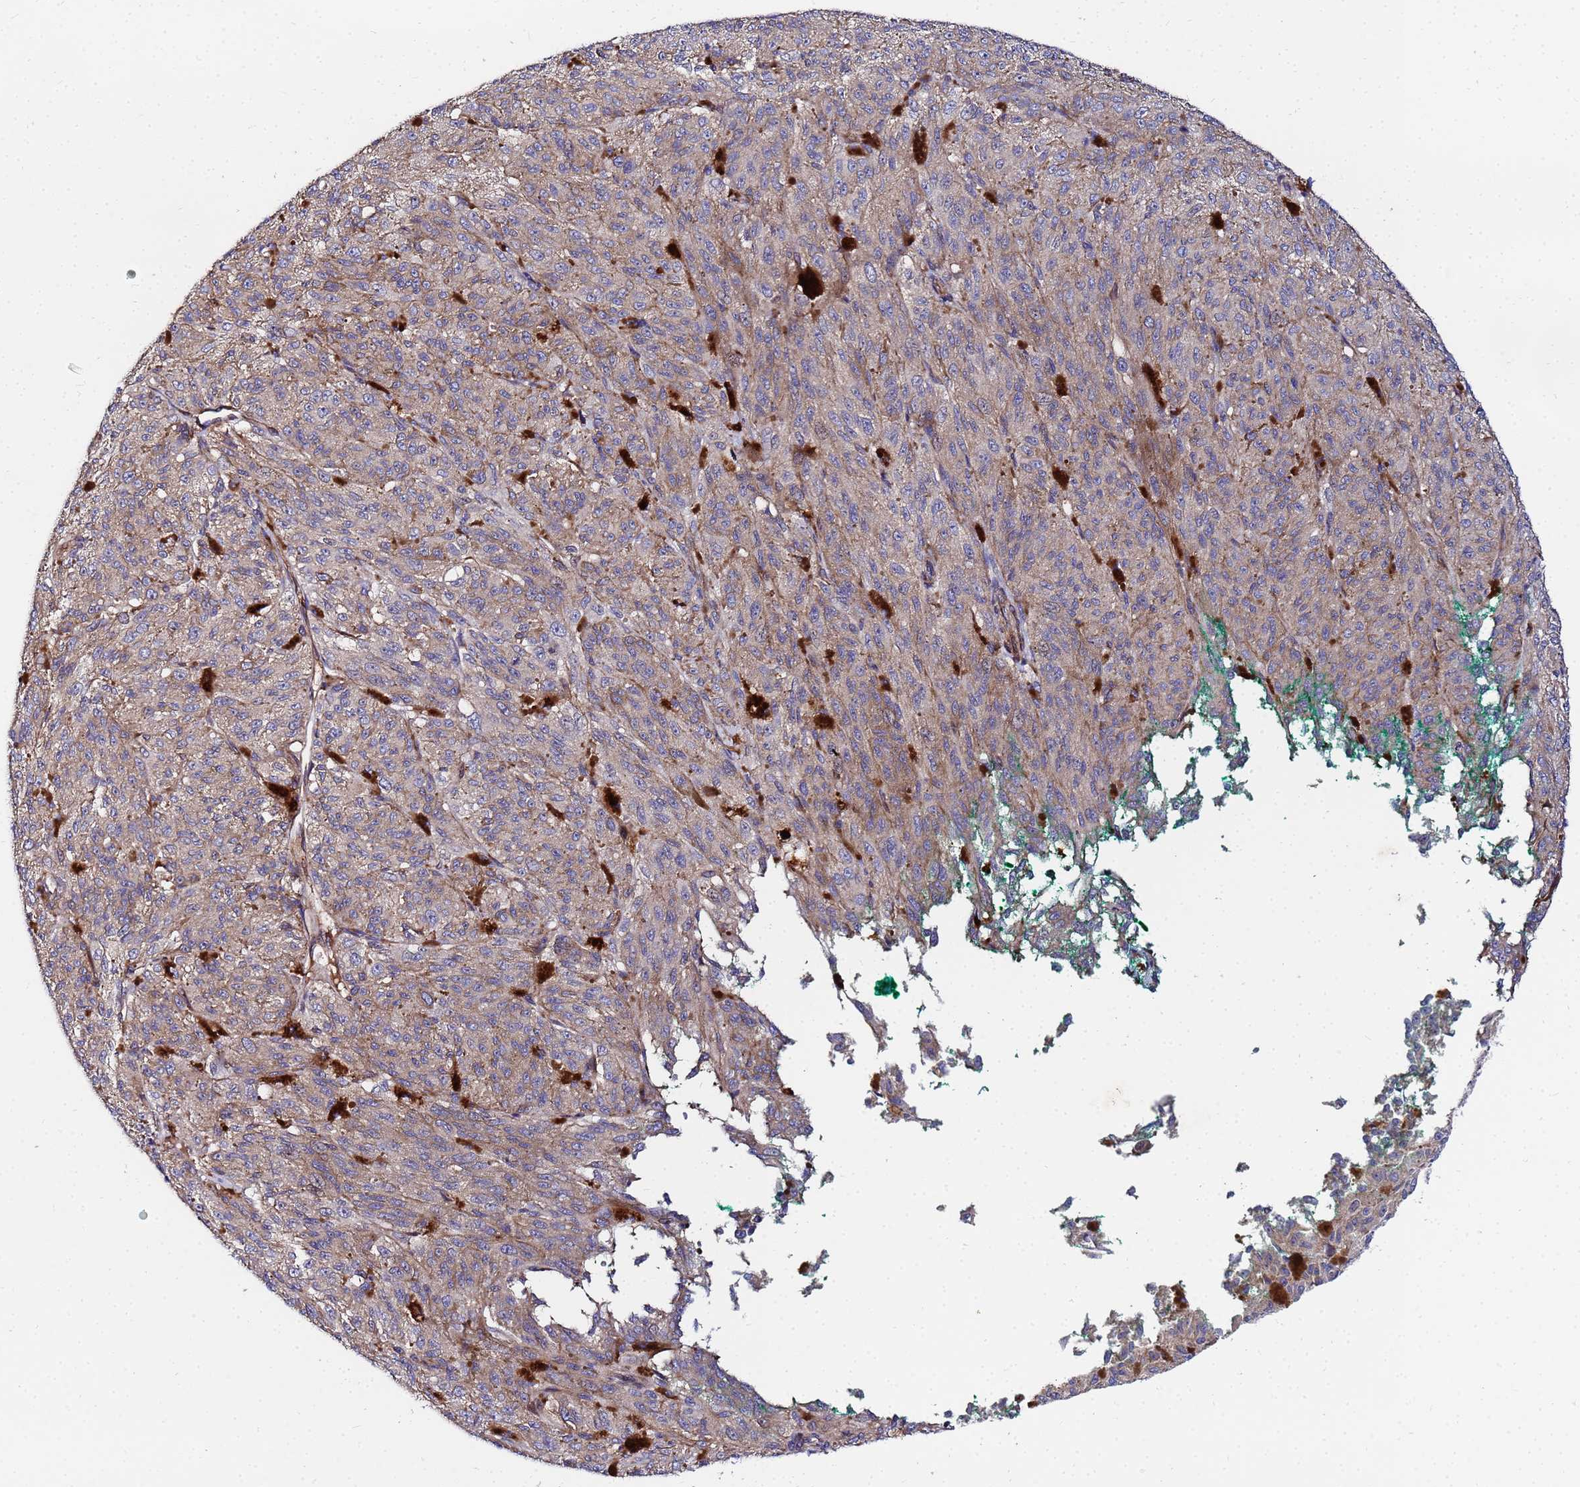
{"staining": {"intensity": "weak", "quantity": ">75%", "location": "cytoplasmic/membranous"}, "tissue": "melanoma", "cell_type": "Tumor cells", "image_type": "cancer", "snomed": [{"axis": "morphology", "description": "Malignant melanoma, NOS"}, {"axis": "topography", "description": "Skin"}], "caption": "IHC staining of malignant melanoma, which displays low levels of weak cytoplasmic/membranous staining in approximately >75% of tumor cells indicating weak cytoplasmic/membranous protein staining. The staining was performed using DAB (brown) for protein detection and nuclei were counterstained in hematoxylin (blue).", "gene": "POM121", "patient": {"sex": "female", "age": 52}}